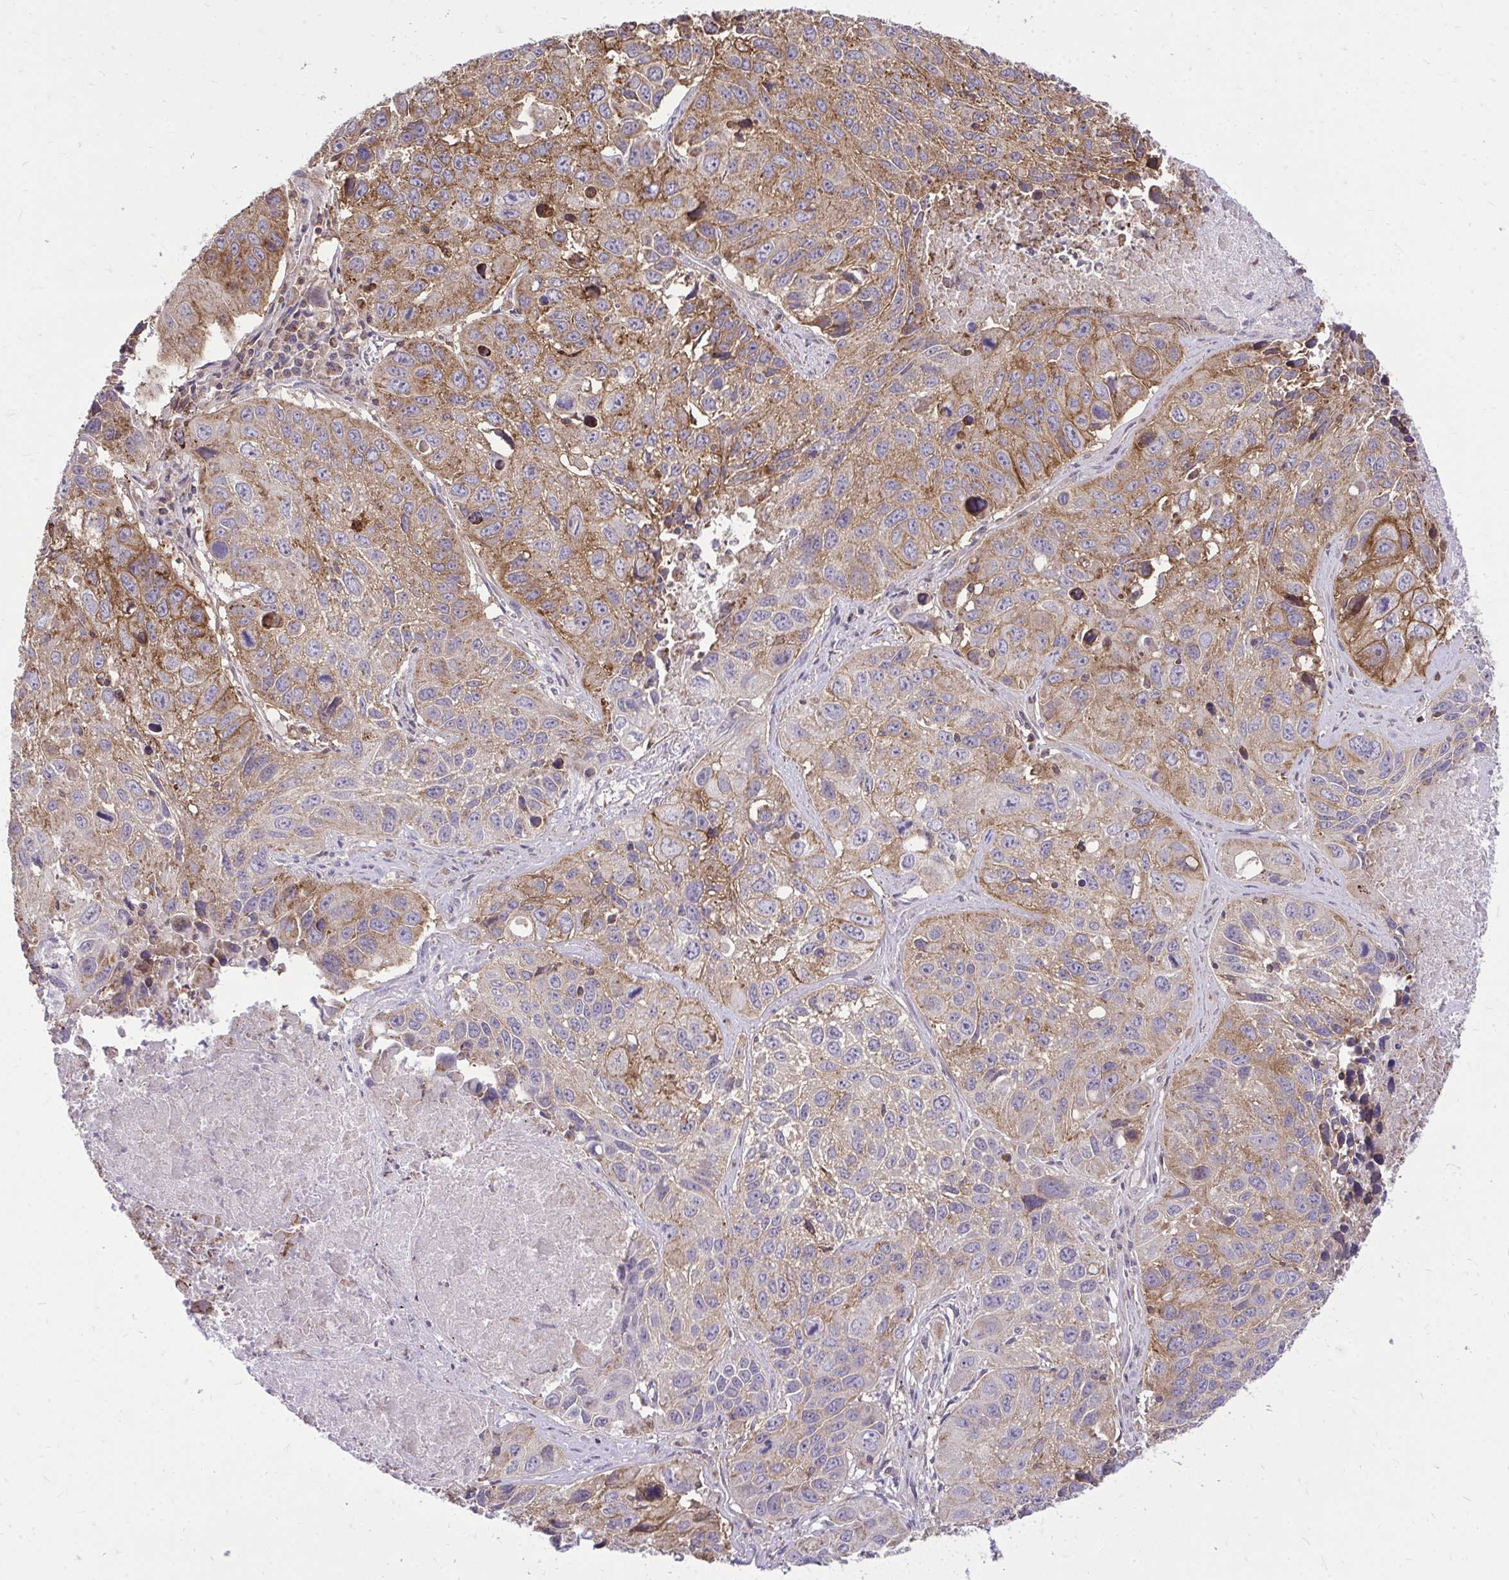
{"staining": {"intensity": "moderate", "quantity": "25%-75%", "location": "cytoplasmic/membranous"}, "tissue": "lung cancer", "cell_type": "Tumor cells", "image_type": "cancer", "snomed": [{"axis": "morphology", "description": "Squamous cell carcinoma, NOS"}, {"axis": "topography", "description": "Lung"}], "caption": "This photomicrograph shows lung cancer (squamous cell carcinoma) stained with IHC to label a protein in brown. The cytoplasmic/membranous of tumor cells show moderate positivity for the protein. Nuclei are counter-stained blue.", "gene": "SLC7A5", "patient": {"sex": "female", "age": 61}}